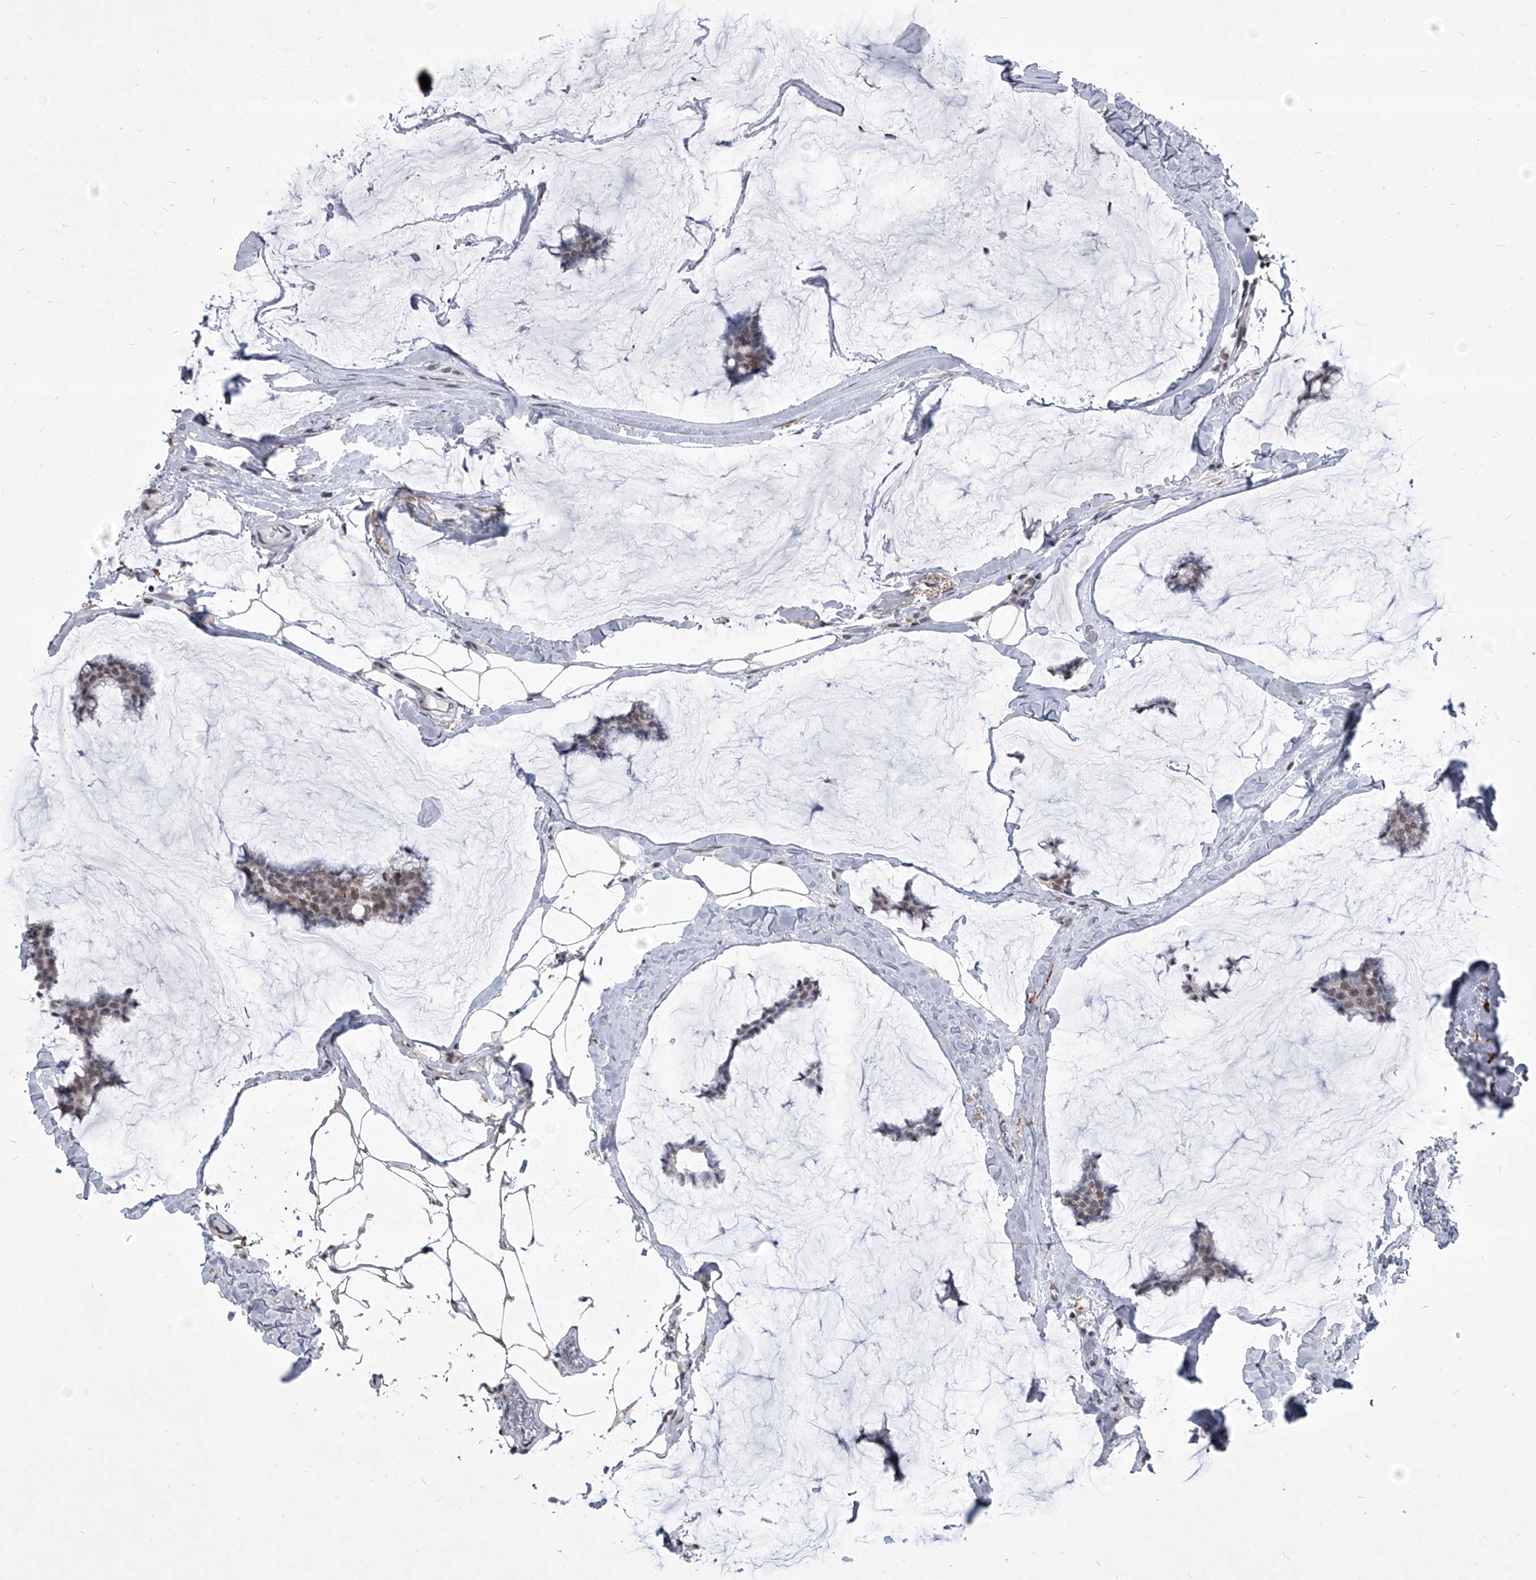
{"staining": {"intensity": "weak", "quantity": ">75%", "location": "nuclear"}, "tissue": "breast cancer", "cell_type": "Tumor cells", "image_type": "cancer", "snomed": [{"axis": "morphology", "description": "Duct carcinoma"}, {"axis": "topography", "description": "Breast"}], "caption": "The photomicrograph demonstrates immunohistochemical staining of infiltrating ductal carcinoma (breast). There is weak nuclear expression is seen in about >75% of tumor cells. (DAB = brown stain, brightfield microscopy at high magnification).", "gene": "PPIL4", "patient": {"sex": "female", "age": 93}}